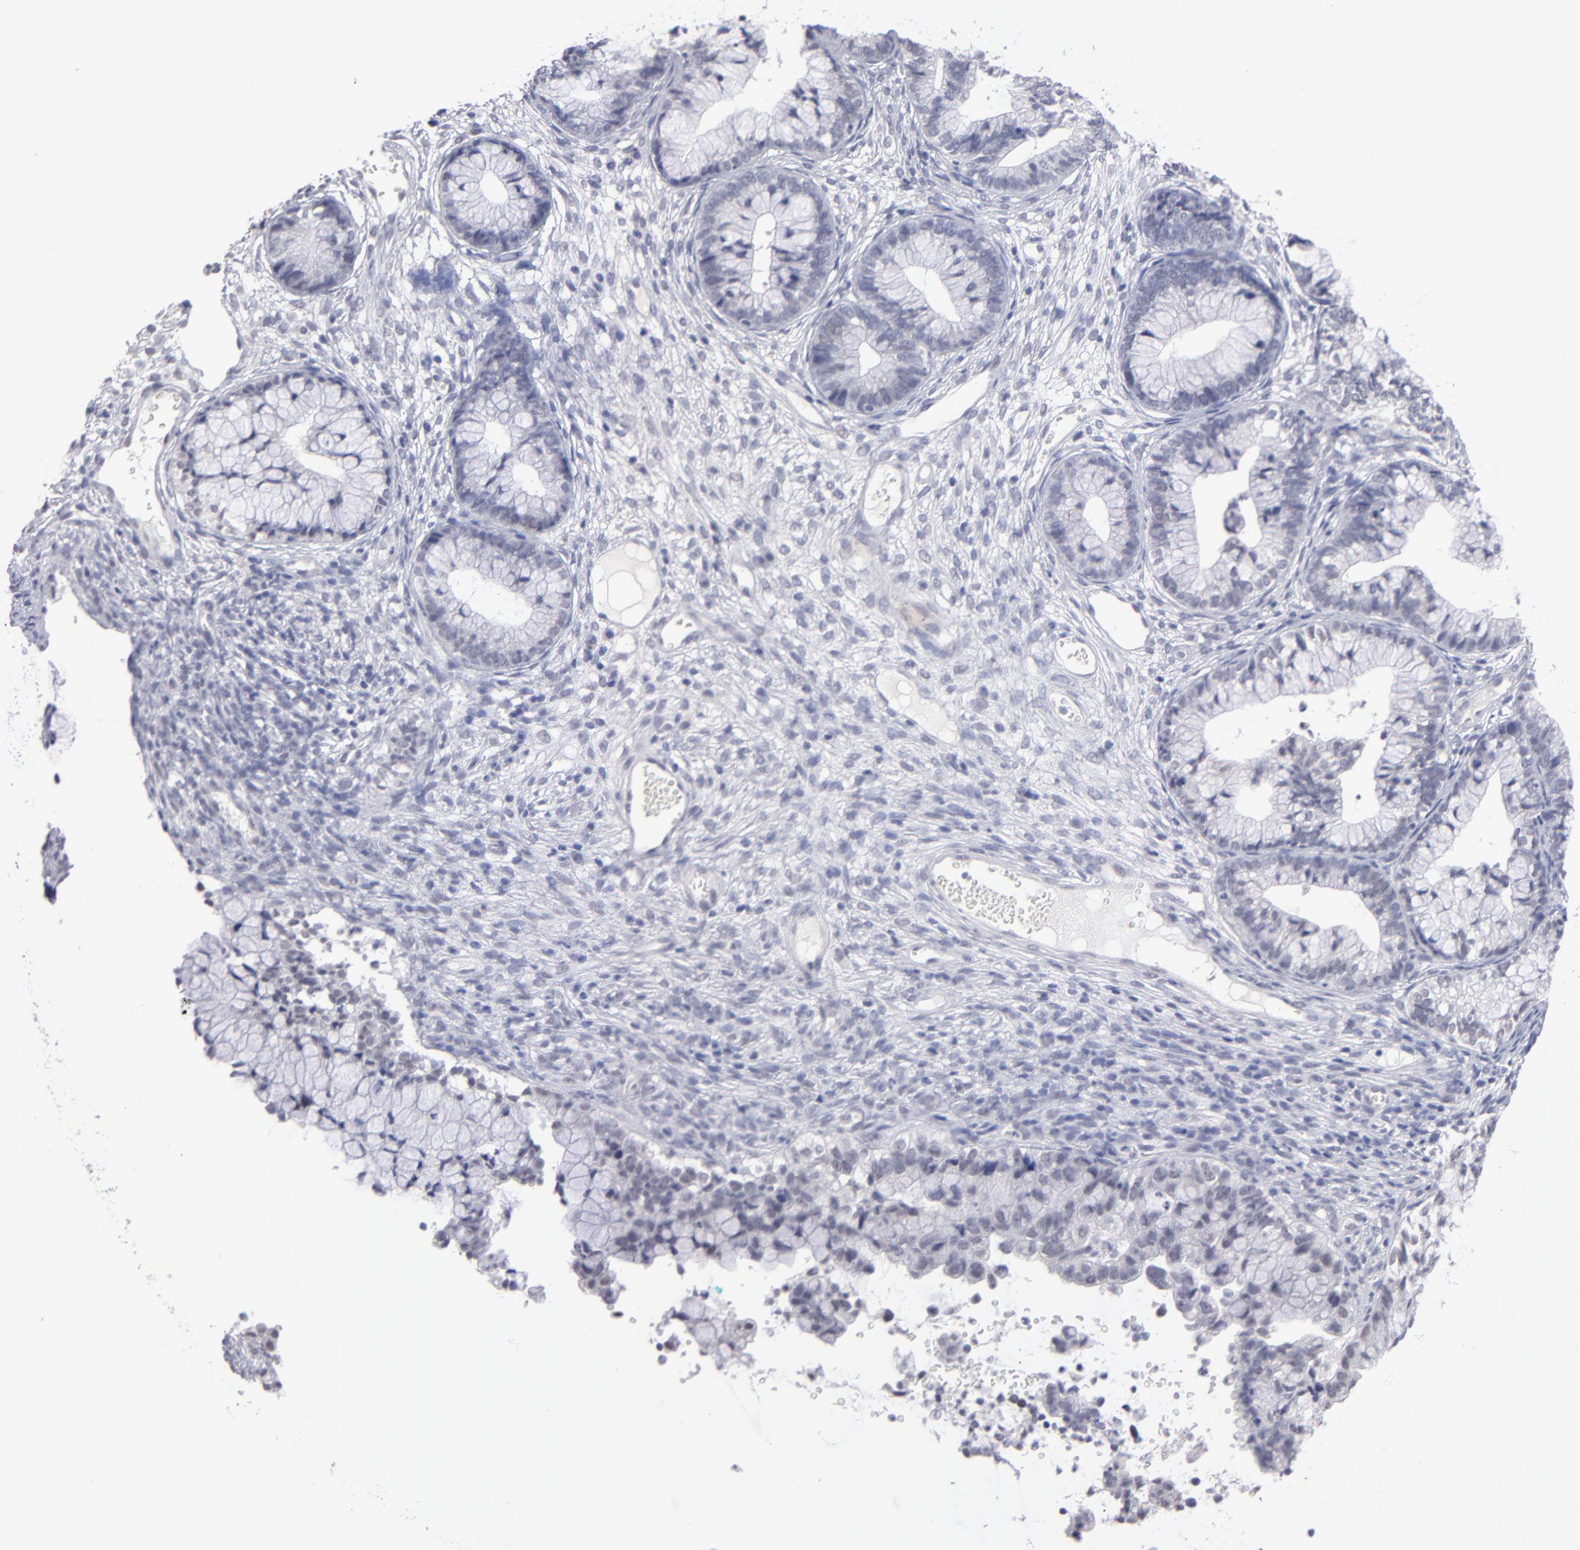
{"staining": {"intensity": "weak", "quantity": "<25%", "location": "nuclear"}, "tissue": "cervical cancer", "cell_type": "Tumor cells", "image_type": "cancer", "snomed": [{"axis": "morphology", "description": "Adenocarcinoma, NOS"}, {"axis": "topography", "description": "Cervix"}], "caption": "Cervical cancer was stained to show a protein in brown. There is no significant staining in tumor cells.", "gene": "TEX11", "patient": {"sex": "female", "age": 44}}